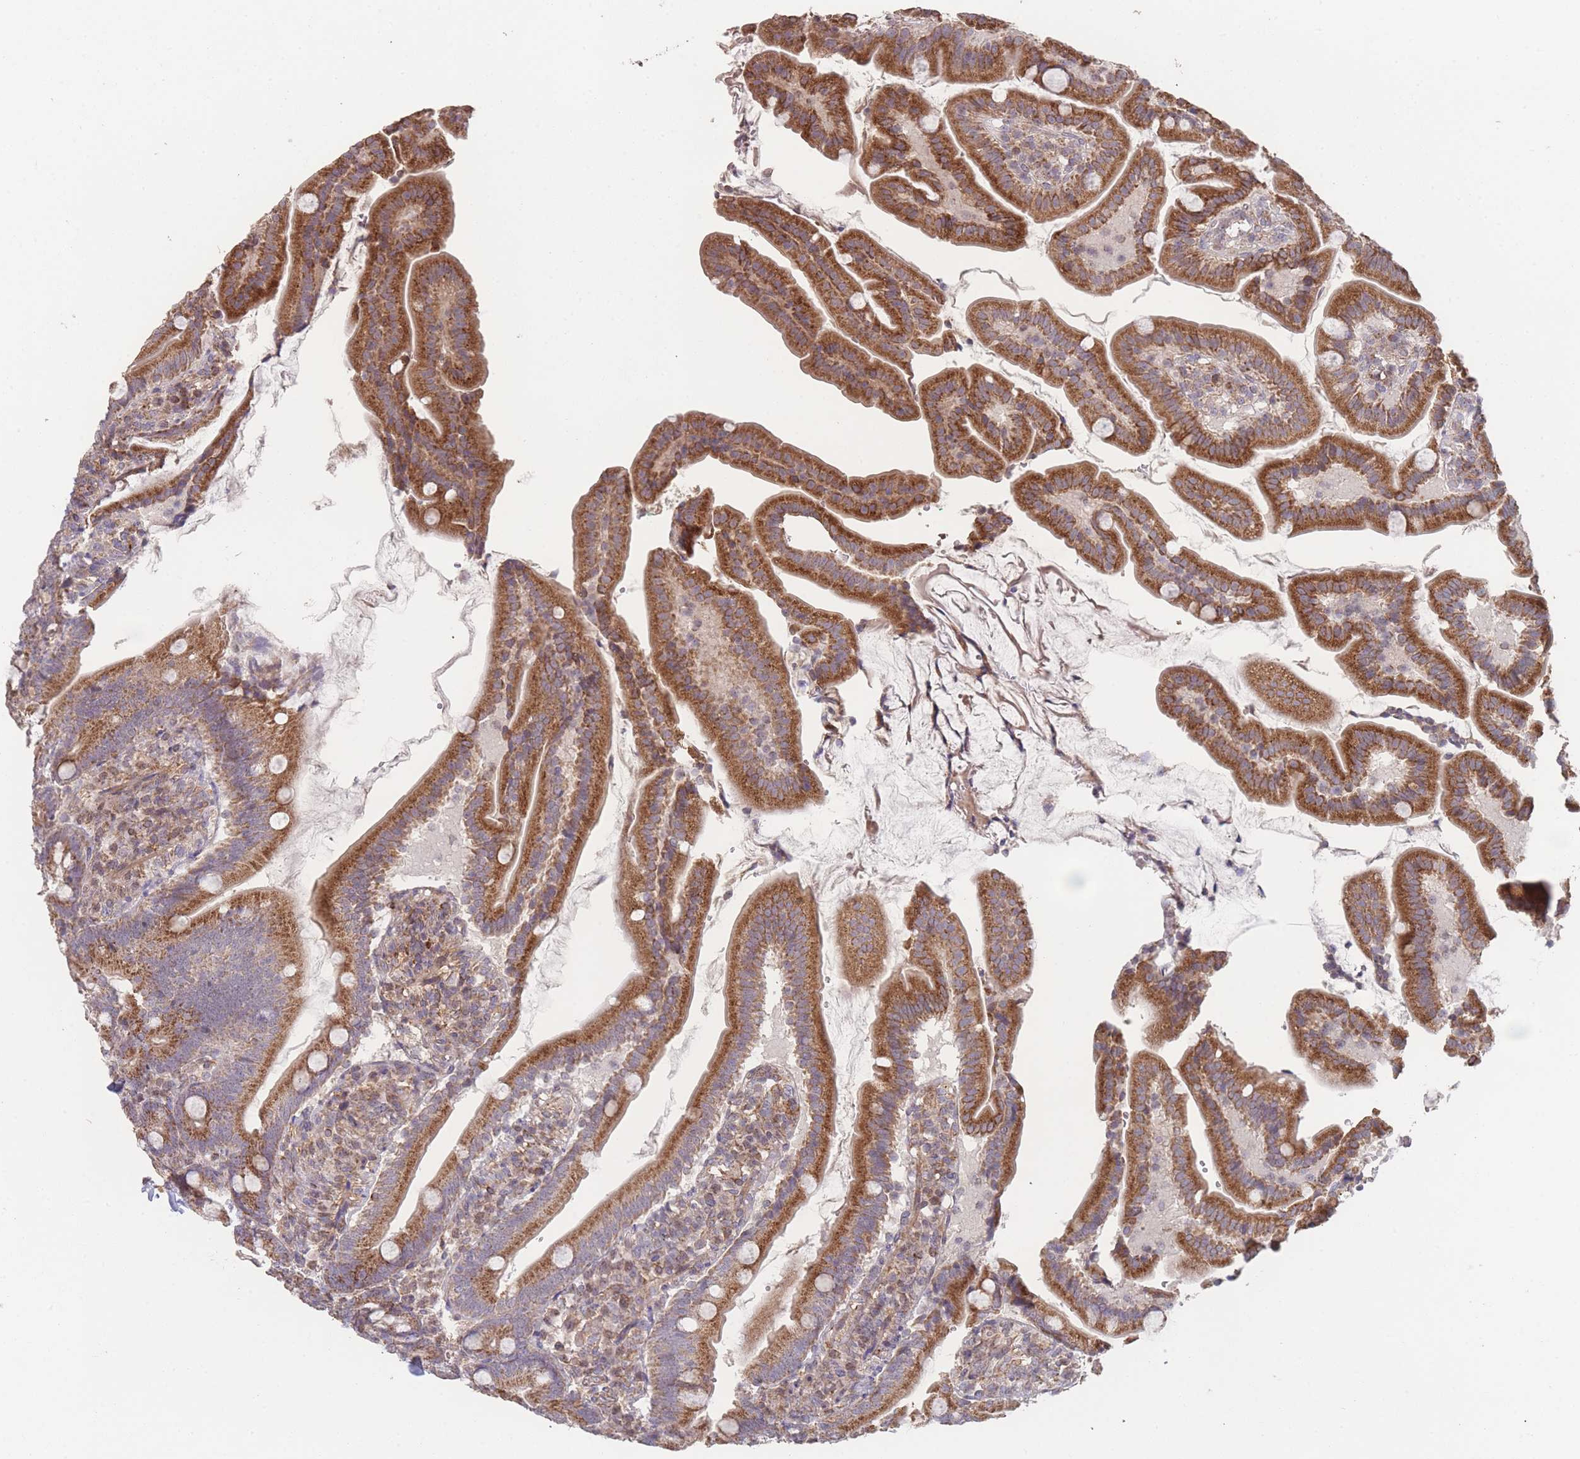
{"staining": {"intensity": "strong", "quantity": ">75%", "location": "cytoplasmic/membranous"}, "tissue": "duodenum", "cell_type": "Glandular cells", "image_type": "normal", "snomed": [{"axis": "morphology", "description": "Normal tissue, NOS"}, {"axis": "topography", "description": "Duodenum"}], "caption": "Protein expression by immunohistochemistry (IHC) reveals strong cytoplasmic/membranous staining in about >75% of glandular cells in benign duodenum.", "gene": "PXMP4", "patient": {"sex": "female", "age": 67}}